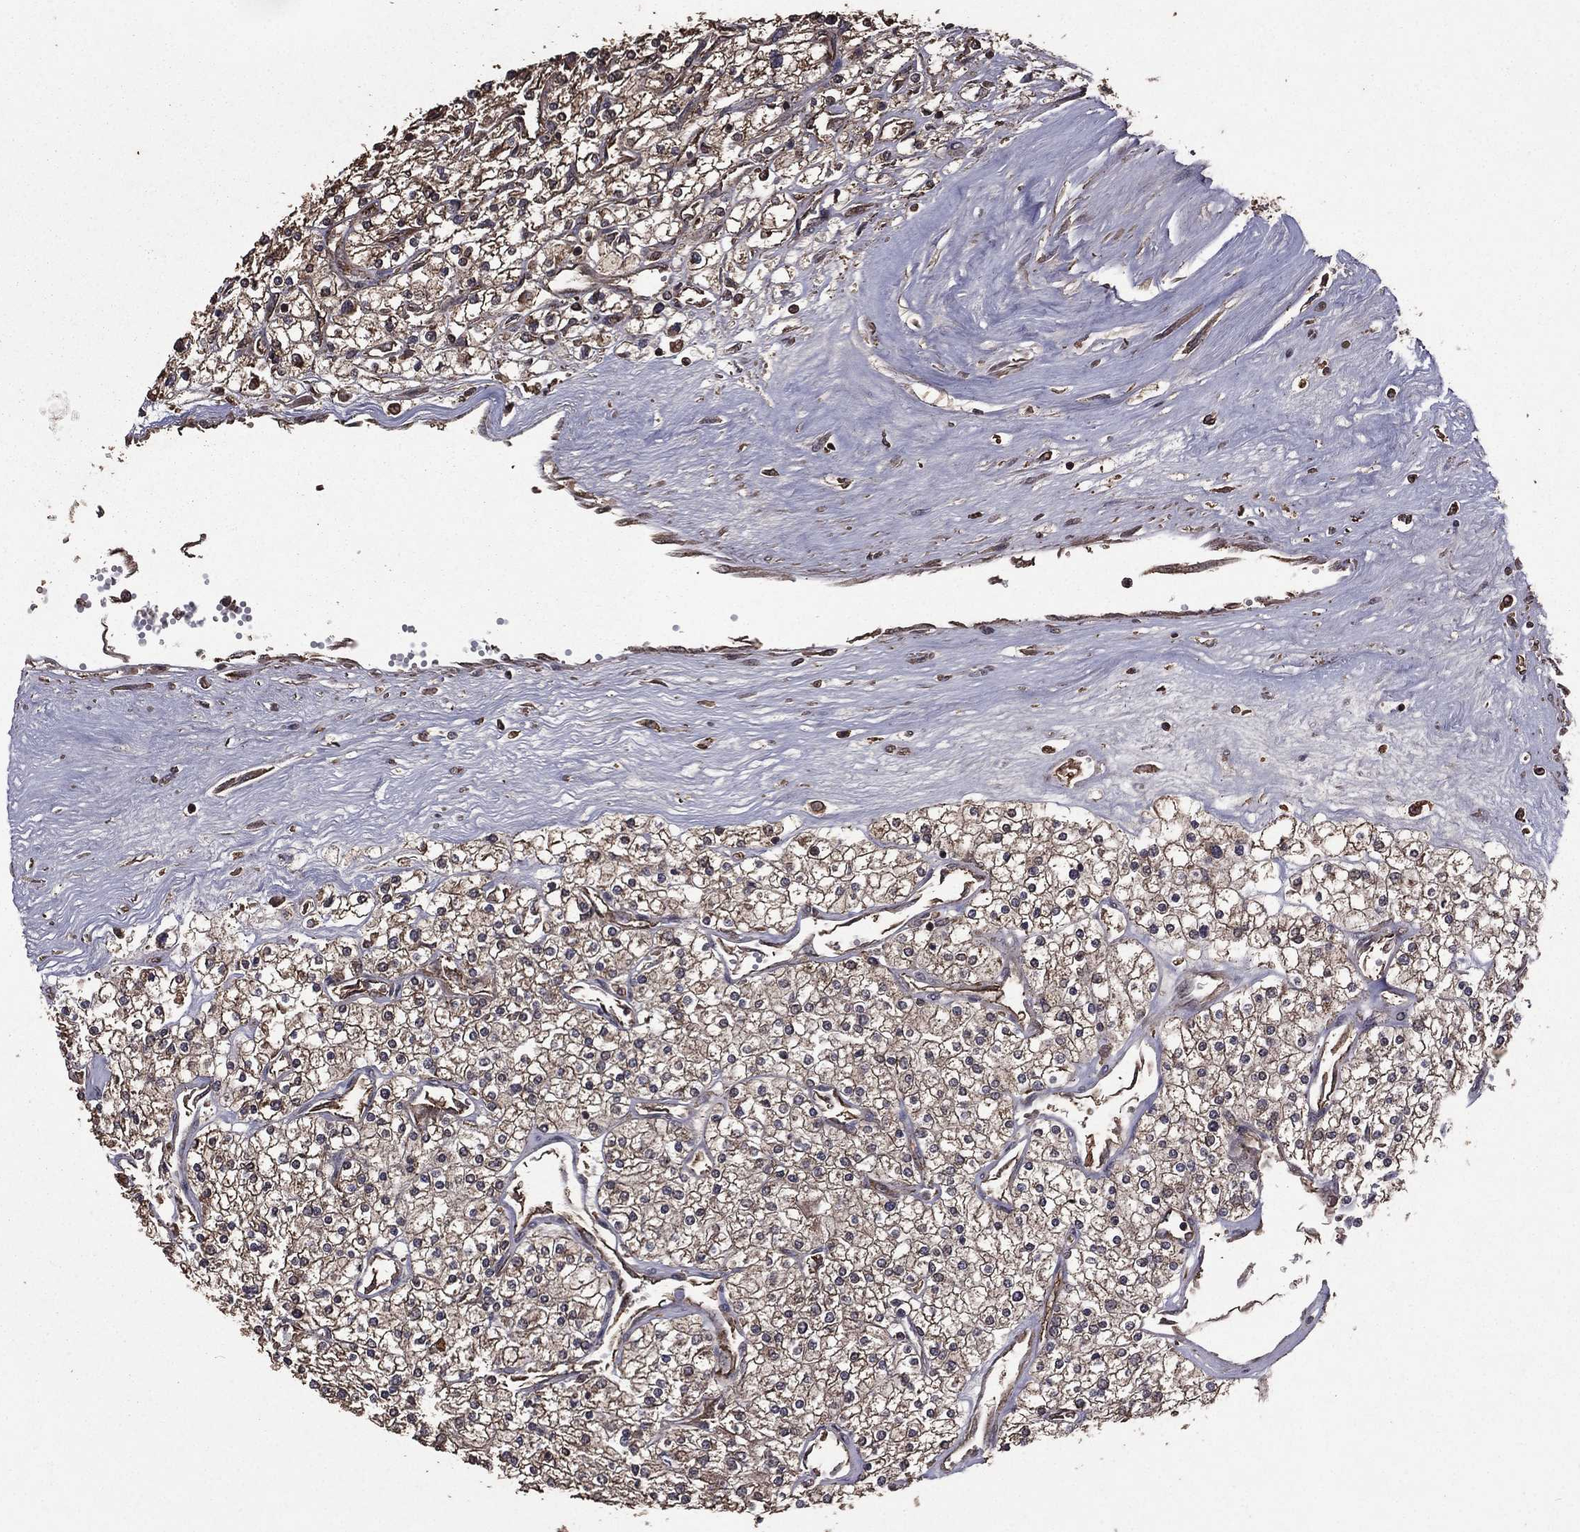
{"staining": {"intensity": "moderate", "quantity": "<25%", "location": "cytoplasmic/membranous"}, "tissue": "renal cancer", "cell_type": "Tumor cells", "image_type": "cancer", "snomed": [{"axis": "morphology", "description": "Adenocarcinoma, NOS"}, {"axis": "topography", "description": "Kidney"}], "caption": "Renal cancer stained with a brown dye reveals moderate cytoplasmic/membranous positive positivity in about <25% of tumor cells.", "gene": "BIRC6", "patient": {"sex": "male", "age": 80}}